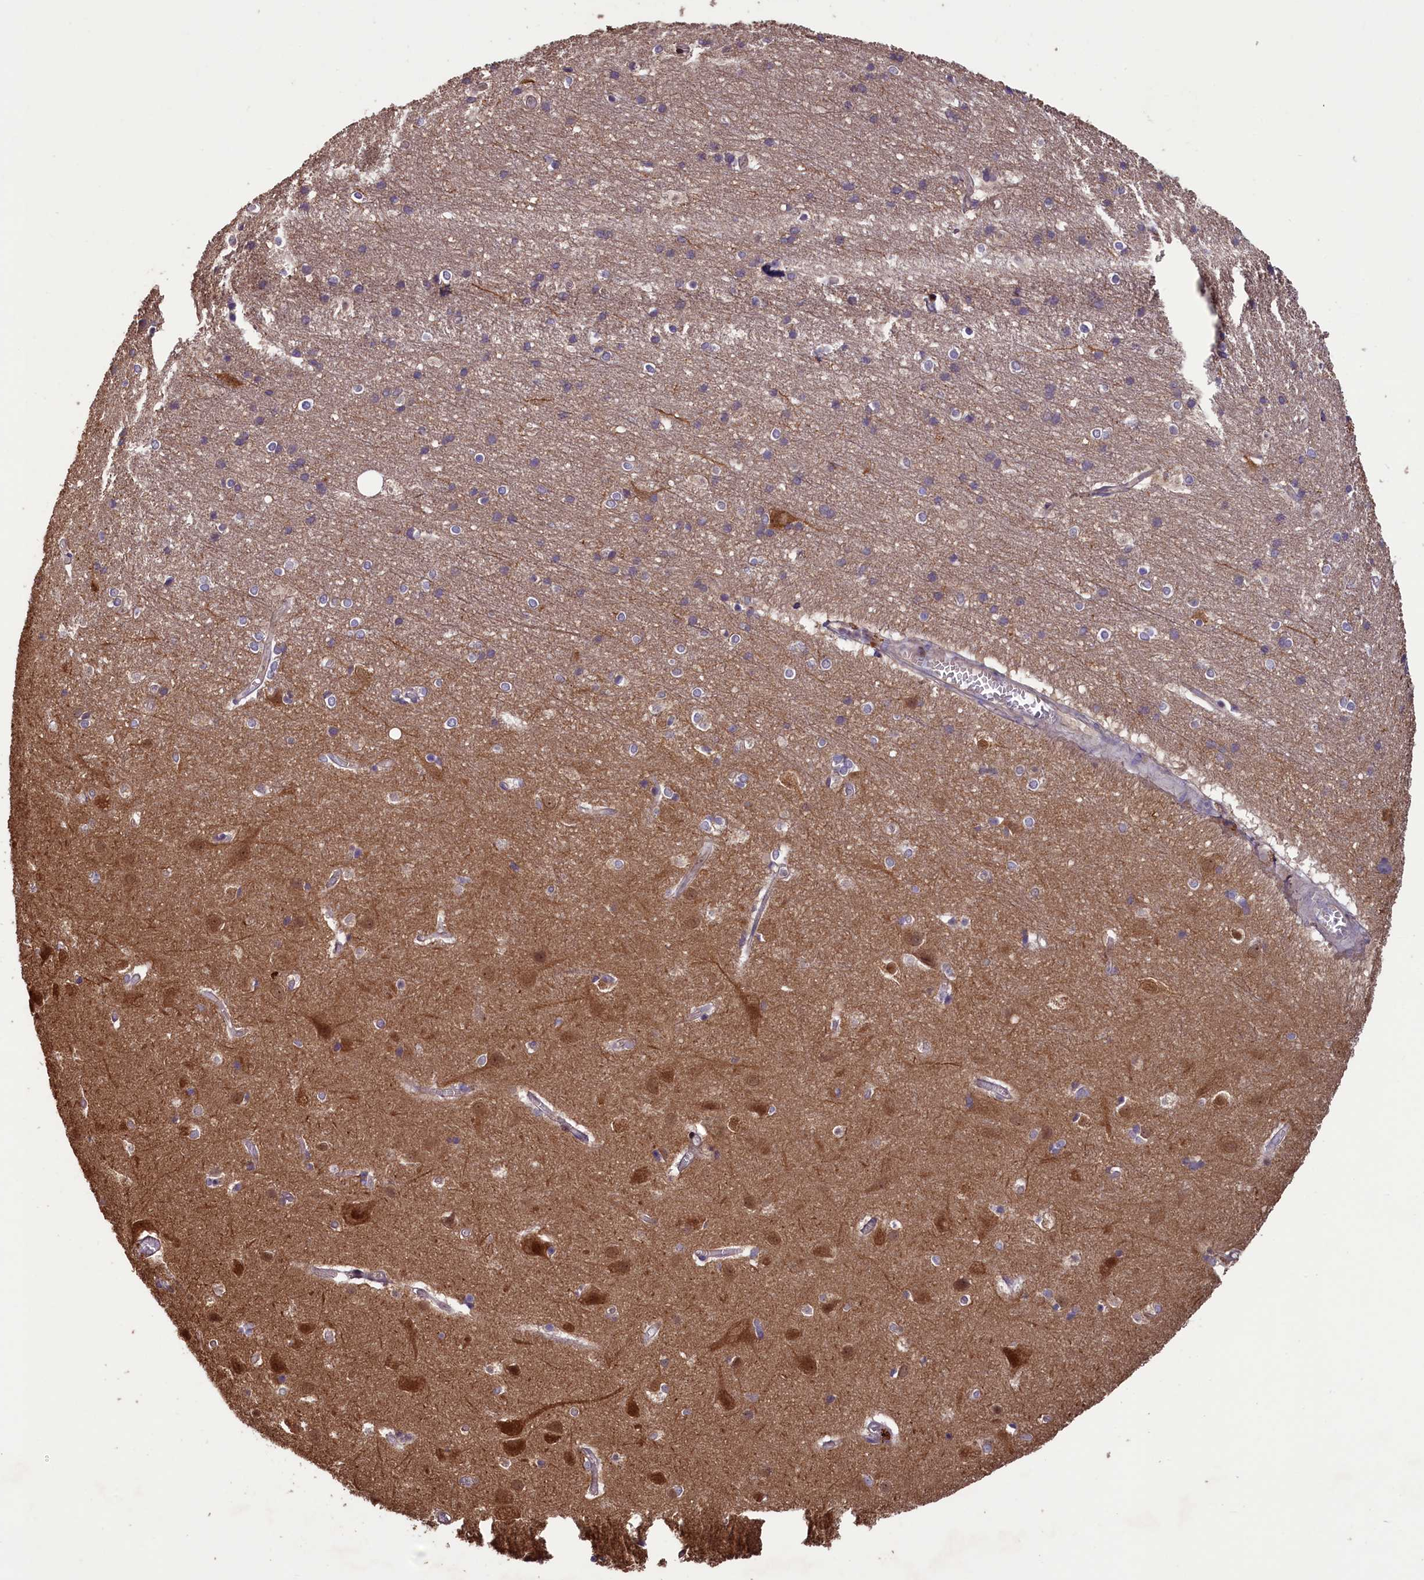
{"staining": {"intensity": "negative", "quantity": "none", "location": "none"}, "tissue": "cerebral cortex", "cell_type": "Endothelial cells", "image_type": "normal", "snomed": [{"axis": "morphology", "description": "Normal tissue, NOS"}, {"axis": "topography", "description": "Cerebral cortex"}], "caption": "Immunohistochemical staining of unremarkable human cerebral cortex displays no significant staining in endothelial cells.", "gene": "CIAO2B", "patient": {"sex": "male", "age": 54}}